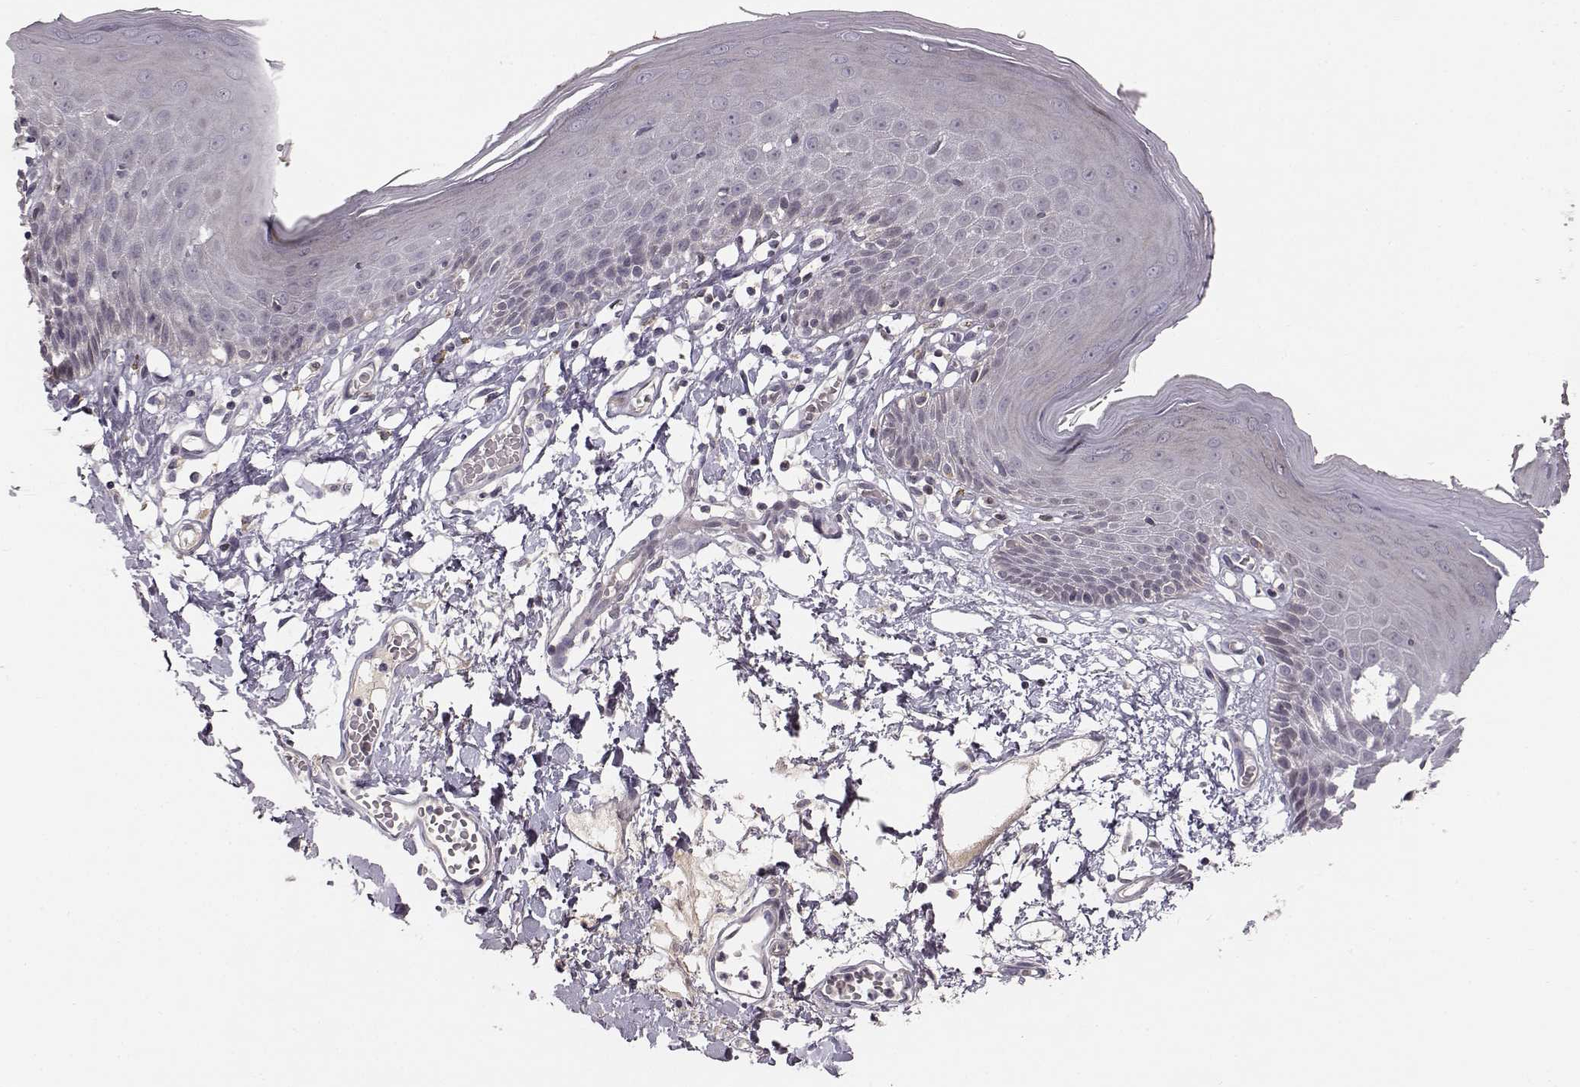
{"staining": {"intensity": "negative", "quantity": "none", "location": "none"}, "tissue": "skin", "cell_type": "Epidermal cells", "image_type": "normal", "snomed": [{"axis": "morphology", "description": "Normal tissue, NOS"}, {"axis": "topography", "description": "Vulva"}], "caption": "Human skin stained for a protein using immunohistochemistry reveals no expression in epidermal cells.", "gene": "TLX3", "patient": {"sex": "female", "age": 68}}